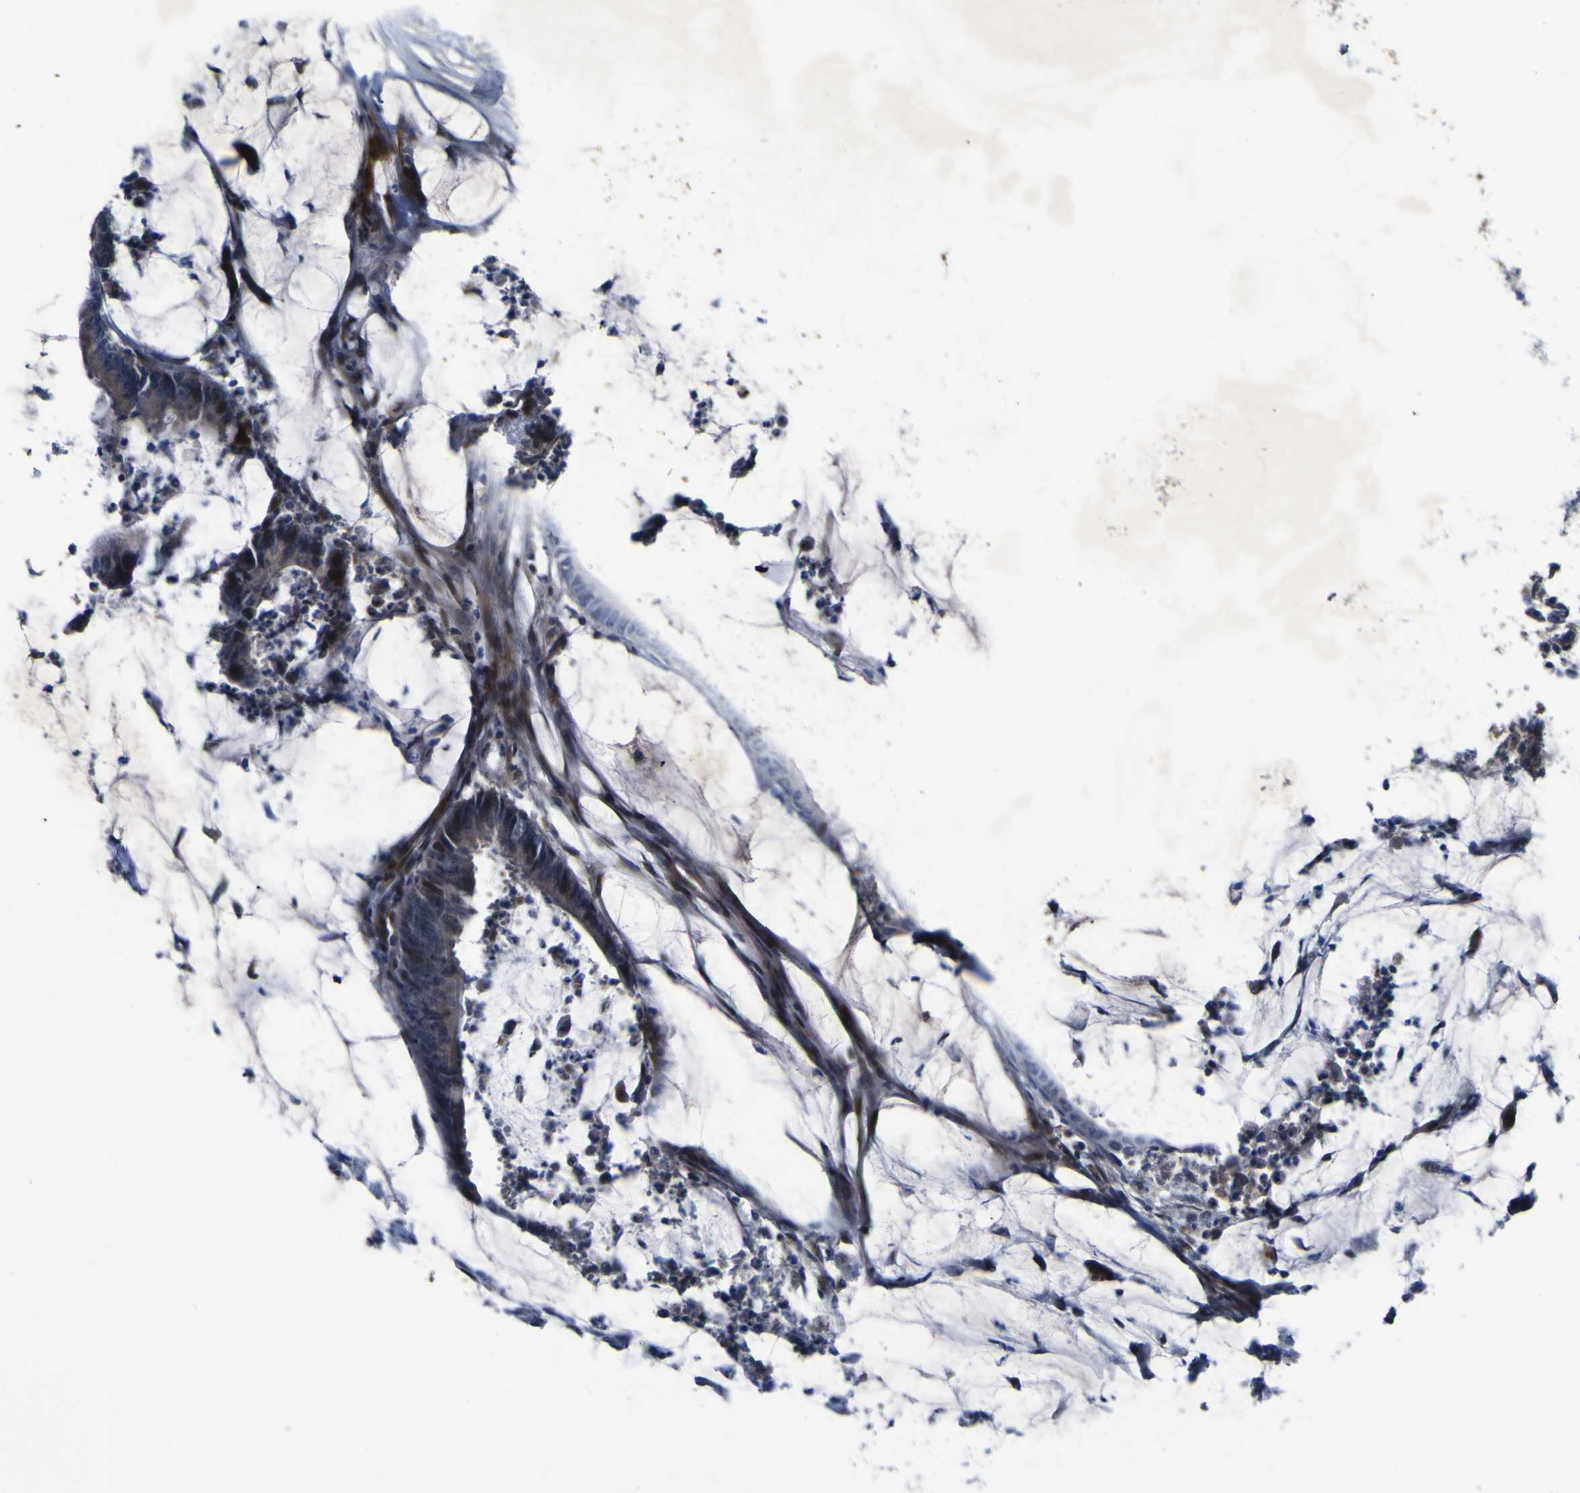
{"staining": {"intensity": "weak", "quantity": "<25%", "location": "cytoplasmic/membranous"}, "tissue": "colorectal cancer", "cell_type": "Tumor cells", "image_type": "cancer", "snomed": [{"axis": "morphology", "description": "Adenocarcinoma, NOS"}, {"axis": "topography", "description": "Rectum"}], "caption": "This is a histopathology image of immunohistochemistry staining of colorectal adenocarcinoma, which shows no staining in tumor cells.", "gene": "NAV1", "patient": {"sex": "female", "age": 66}}